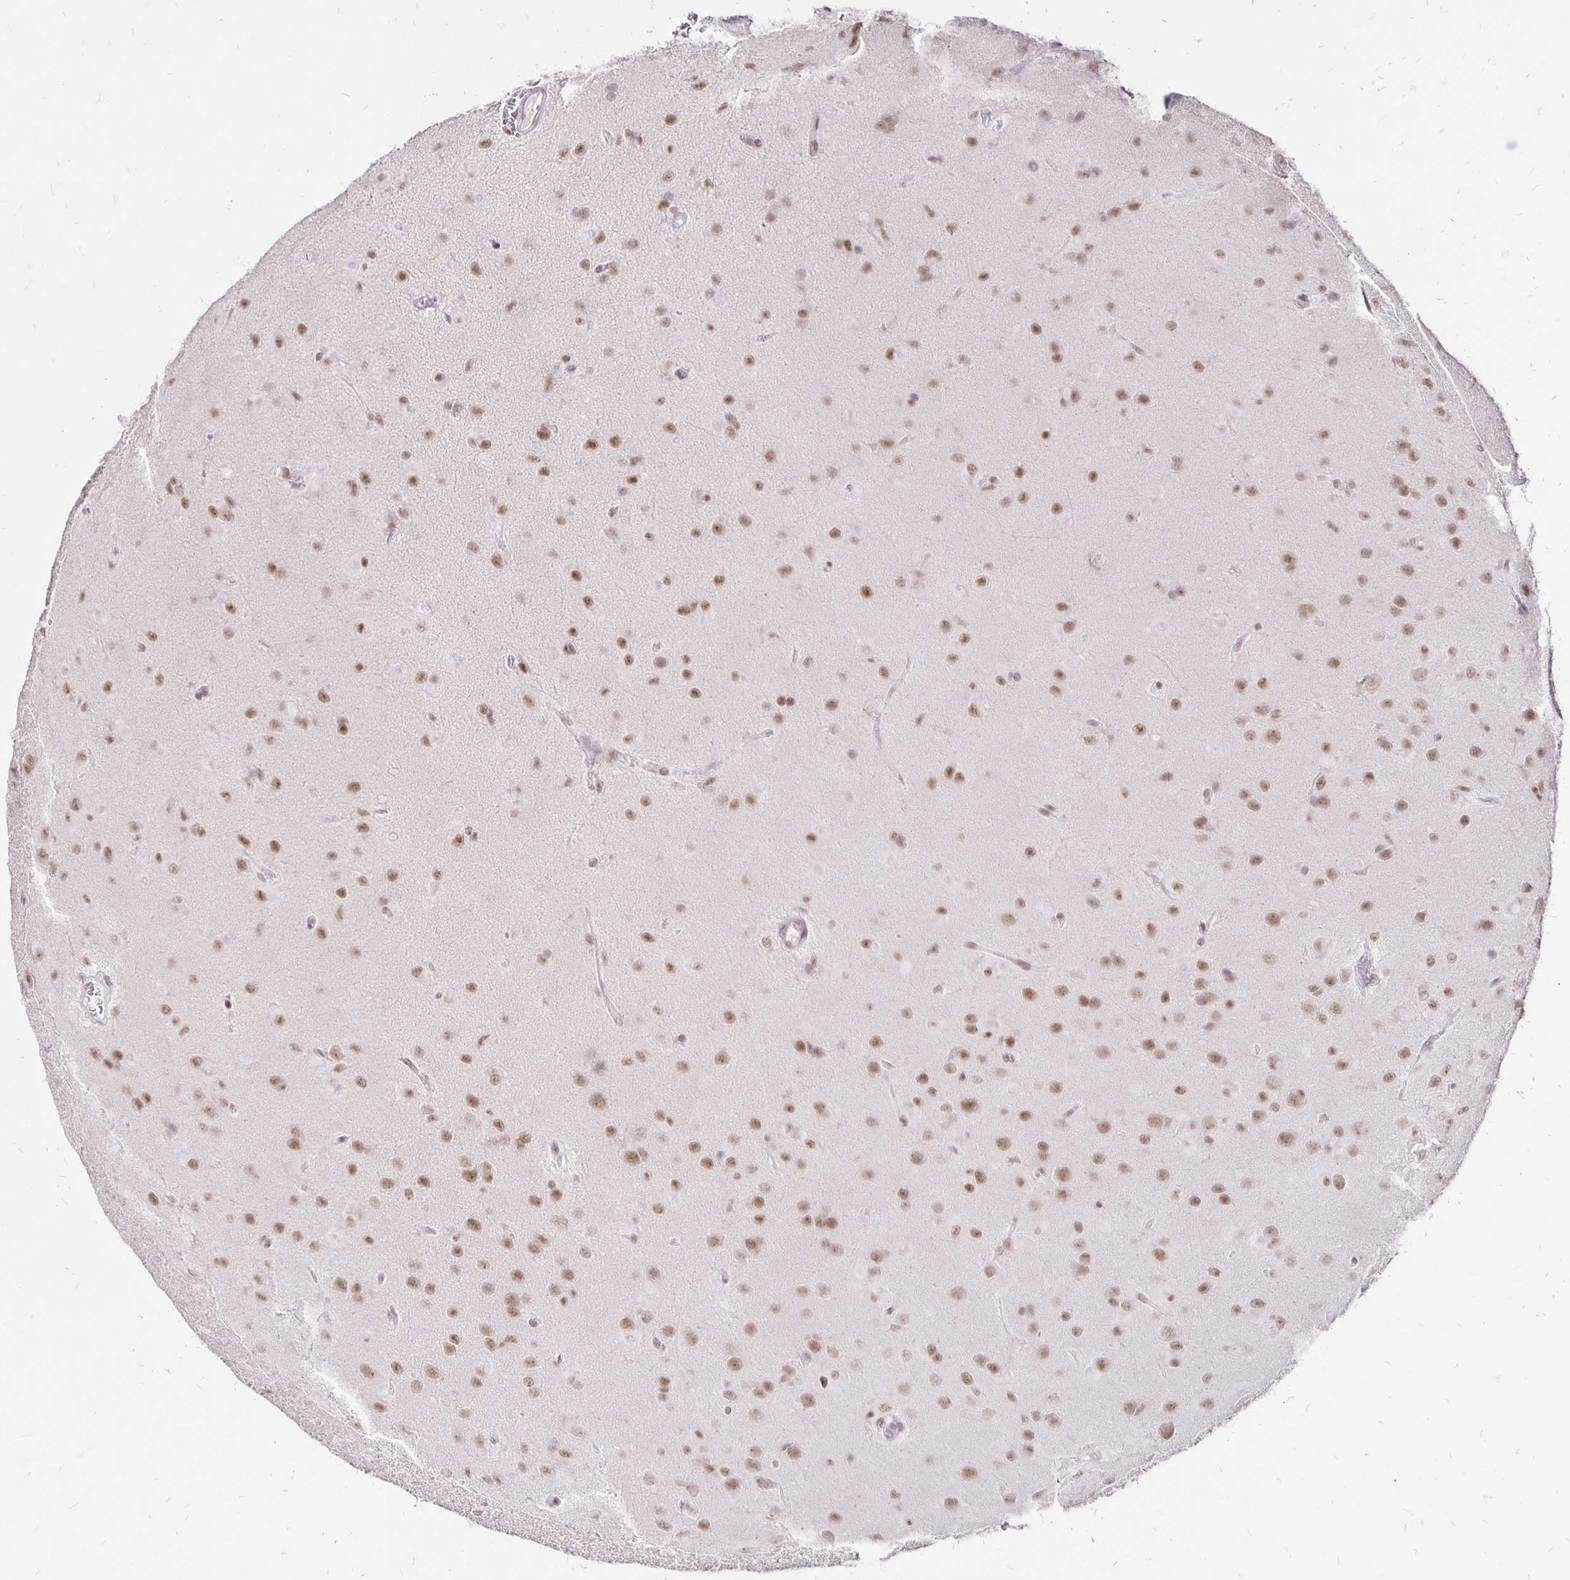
{"staining": {"intensity": "weak", "quantity": ">75%", "location": "nuclear"}, "tissue": "glioma", "cell_type": "Tumor cells", "image_type": "cancer", "snomed": [{"axis": "morphology", "description": "Glioma, malignant, Low grade"}, {"axis": "topography", "description": "Brain"}], "caption": "Tumor cells show low levels of weak nuclear staining in about >75% of cells in malignant glioma (low-grade).", "gene": "SIN3A", "patient": {"sex": "male", "age": 58}}